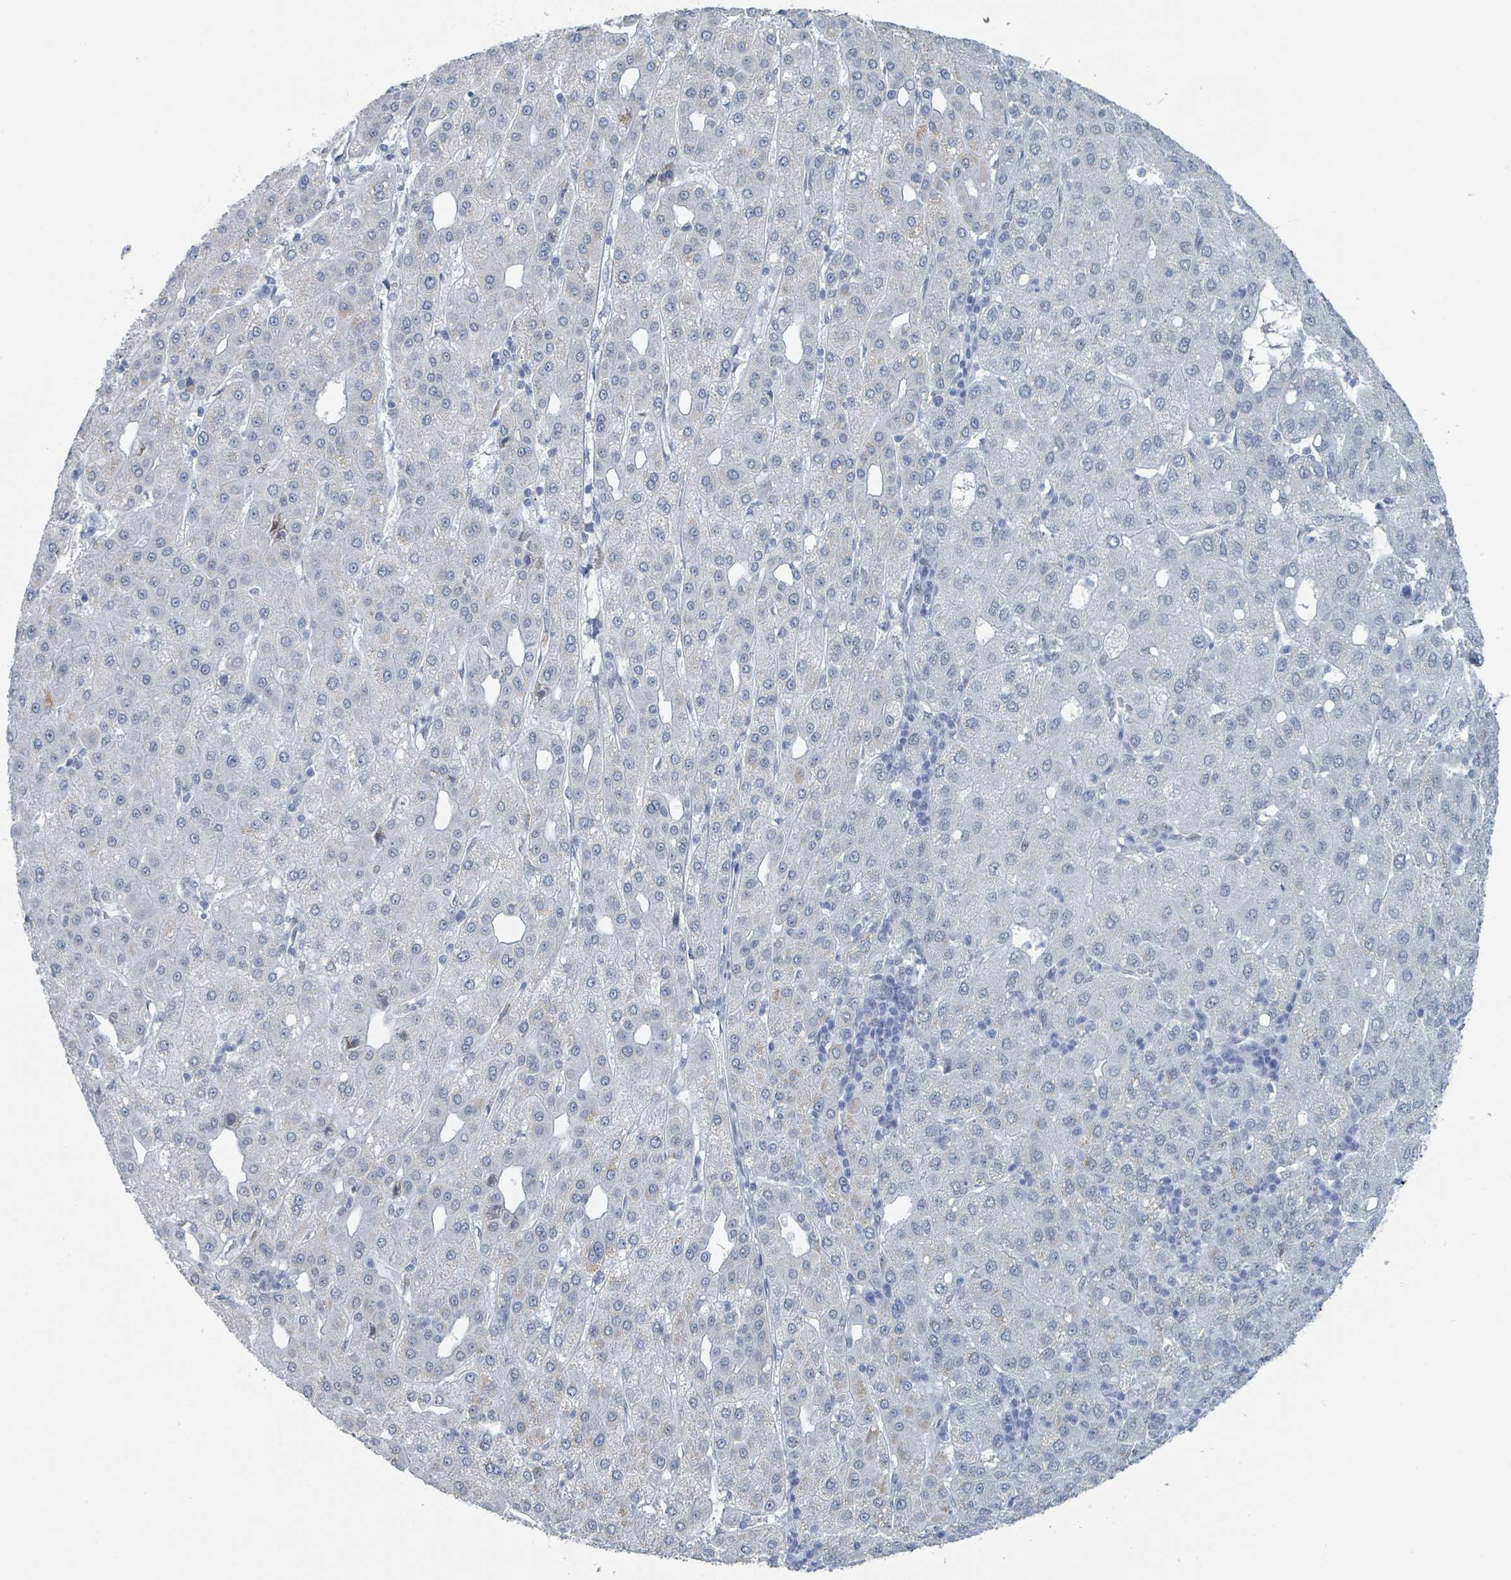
{"staining": {"intensity": "negative", "quantity": "none", "location": "none"}, "tissue": "liver cancer", "cell_type": "Tumor cells", "image_type": "cancer", "snomed": [{"axis": "morphology", "description": "Carcinoma, Hepatocellular, NOS"}, {"axis": "topography", "description": "Liver"}], "caption": "Immunohistochemistry (IHC) of human liver hepatocellular carcinoma reveals no staining in tumor cells.", "gene": "EHMT2", "patient": {"sex": "male", "age": 65}}